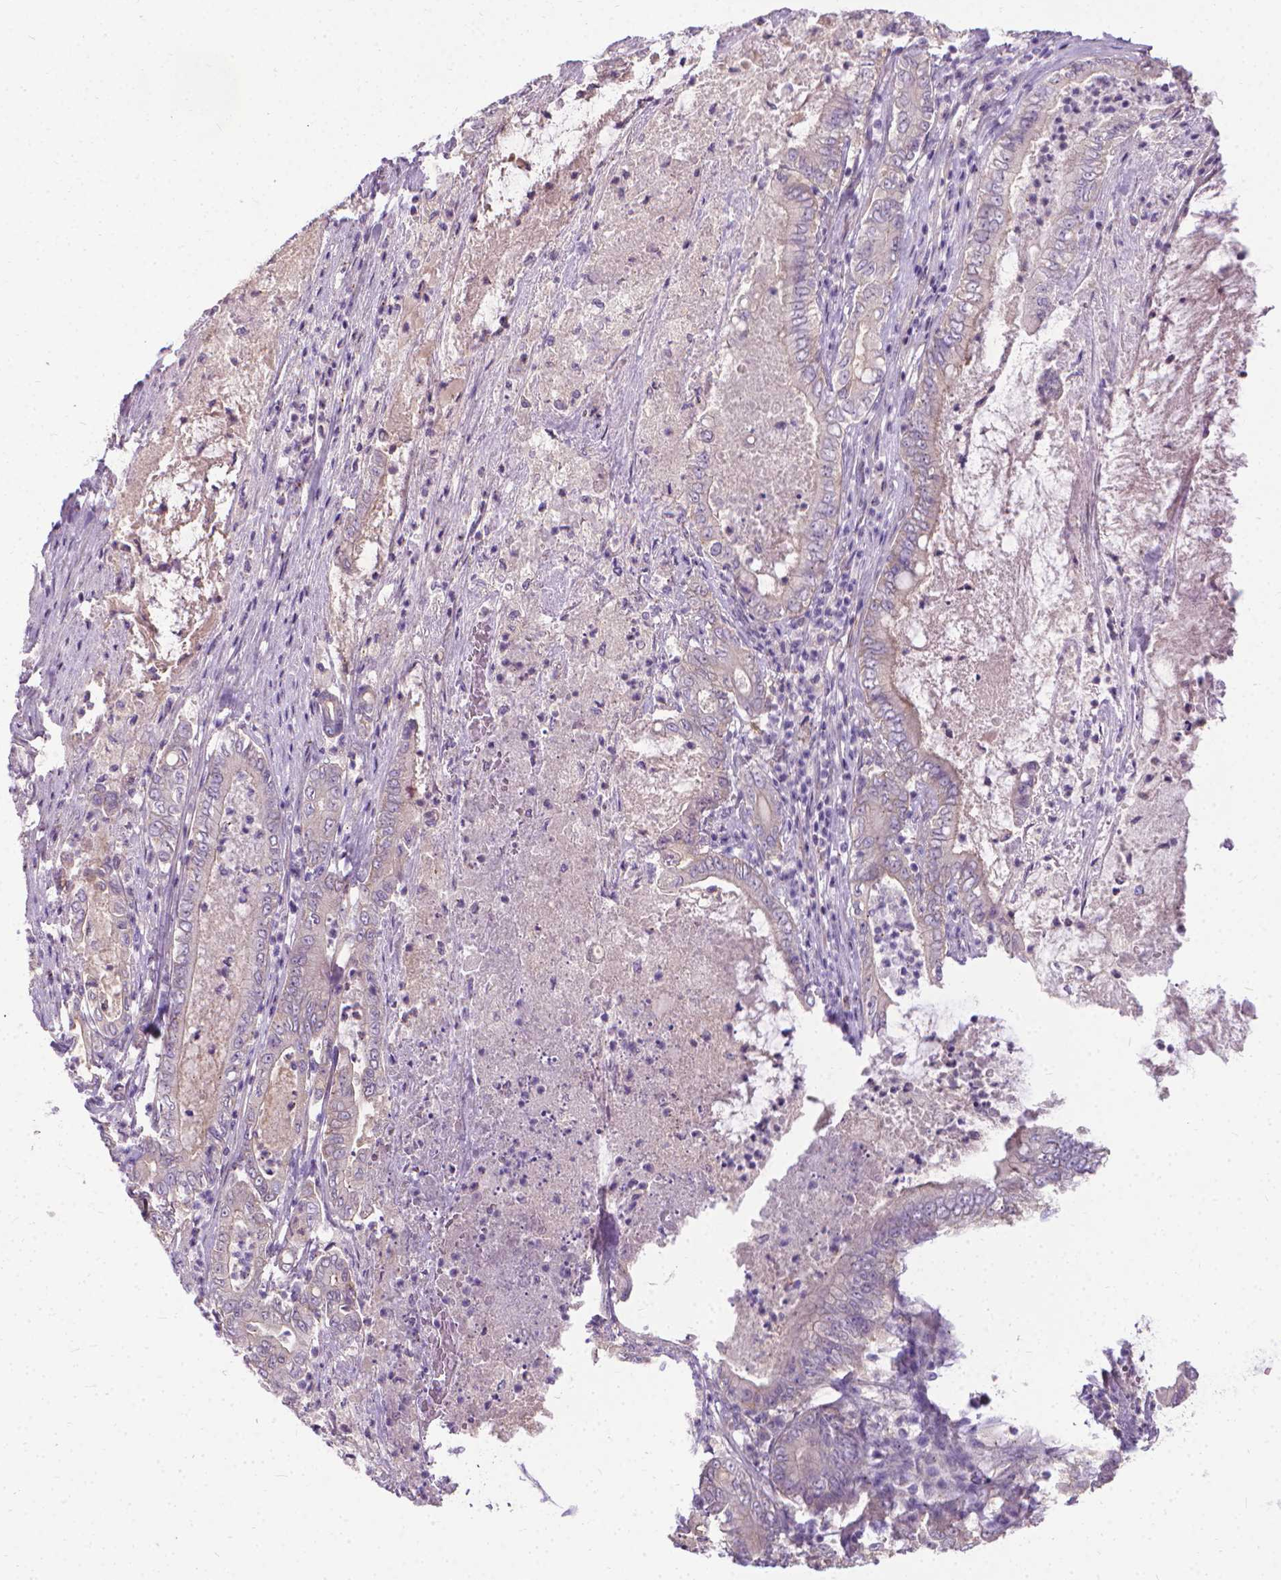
{"staining": {"intensity": "negative", "quantity": "none", "location": "none"}, "tissue": "pancreatic cancer", "cell_type": "Tumor cells", "image_type": "cancer", "snomed": [{"axis": "morphology", "description": "Adenocarcinoma, NOS"}, {"axis": "topography", "description": "Pancreas"}], "caption": "Tumor cells are negative for brown protein staining in pancreatic adenocarcinoma.", "gene": "CFAP299", "patient": {"sex": "male", "age": 71}}